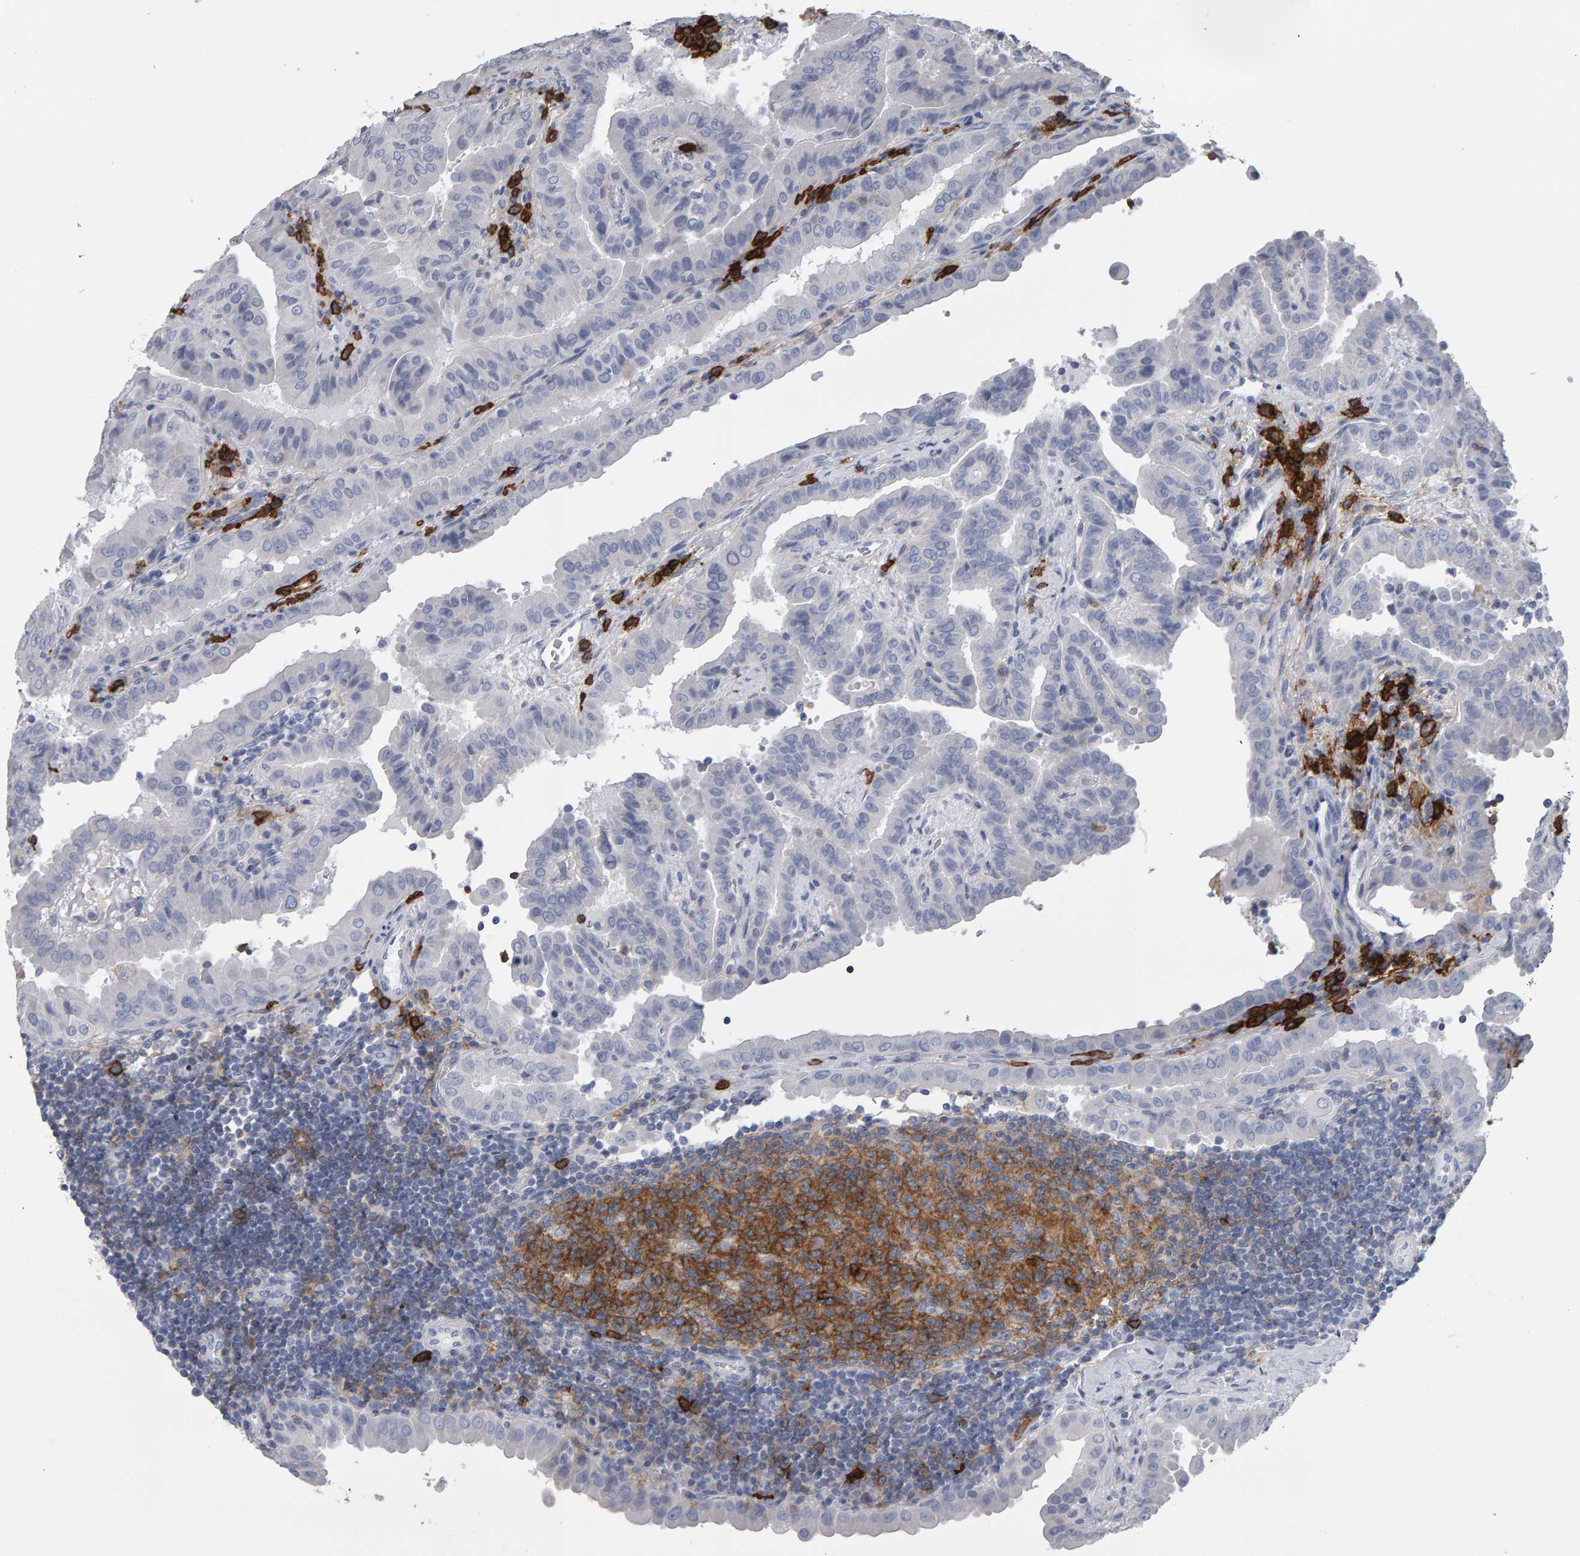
{"staining": {"intensity": "negative", "quantity": "none", "location": "none"}, "tissue": "thyroid cancer", "cell_type": "Tumor cells", "image_type": "cancer", "snomed": [{"axis": "morphology", "description": "Papillary adenocarcinoma, NOS"}, {"axis": "topography", "description": "Thyroid gland"}], "caption": "Thyroid papillary adenocarcinoma was stained to show a protein in brown. There is no significant positivity in tumor cells.", "gene": "CD38", "patient": {"sex": "male", "age": 33}}